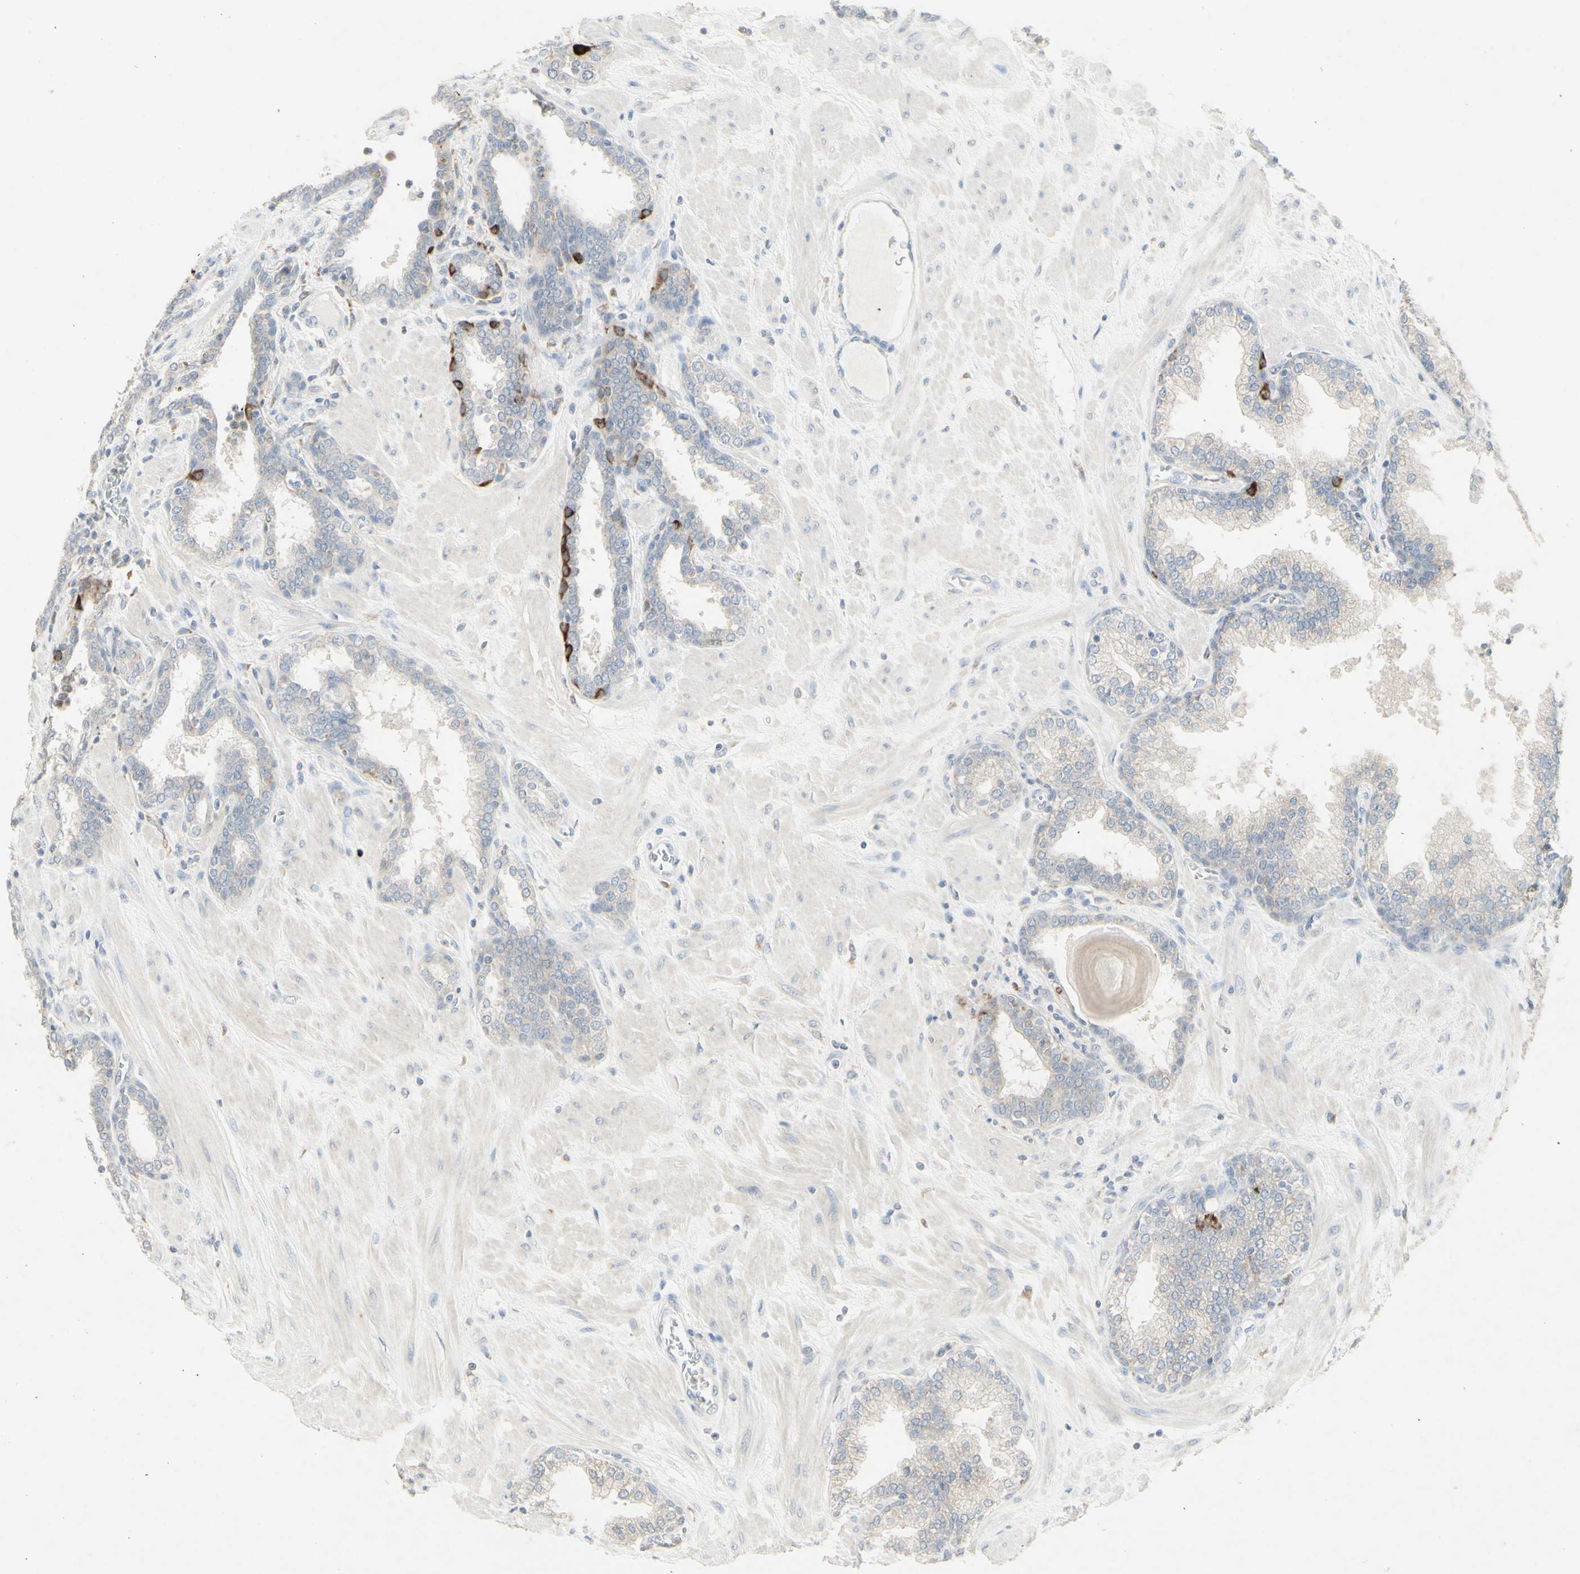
{"staining": {"intensity": "strong", "quantity": "<25%", "location": "cytoplasmic/membranous"}, "tissue": "prostate", "cell_type": "Glandular cells", "image_type": "normal", "snomed": [{"axis": "morphology", "description": "Normal tissue, NOS"}, {"axis": "topography", "description": "Prostate"}], "caption": "Immunohistochemical staining of benign human prostate reveals strong cytoplasmic/membranous protein positivity in about <25% of glandular cells.", "gene": "ATP6V1B1", "patient": {"sex": "male", "age": 51}}